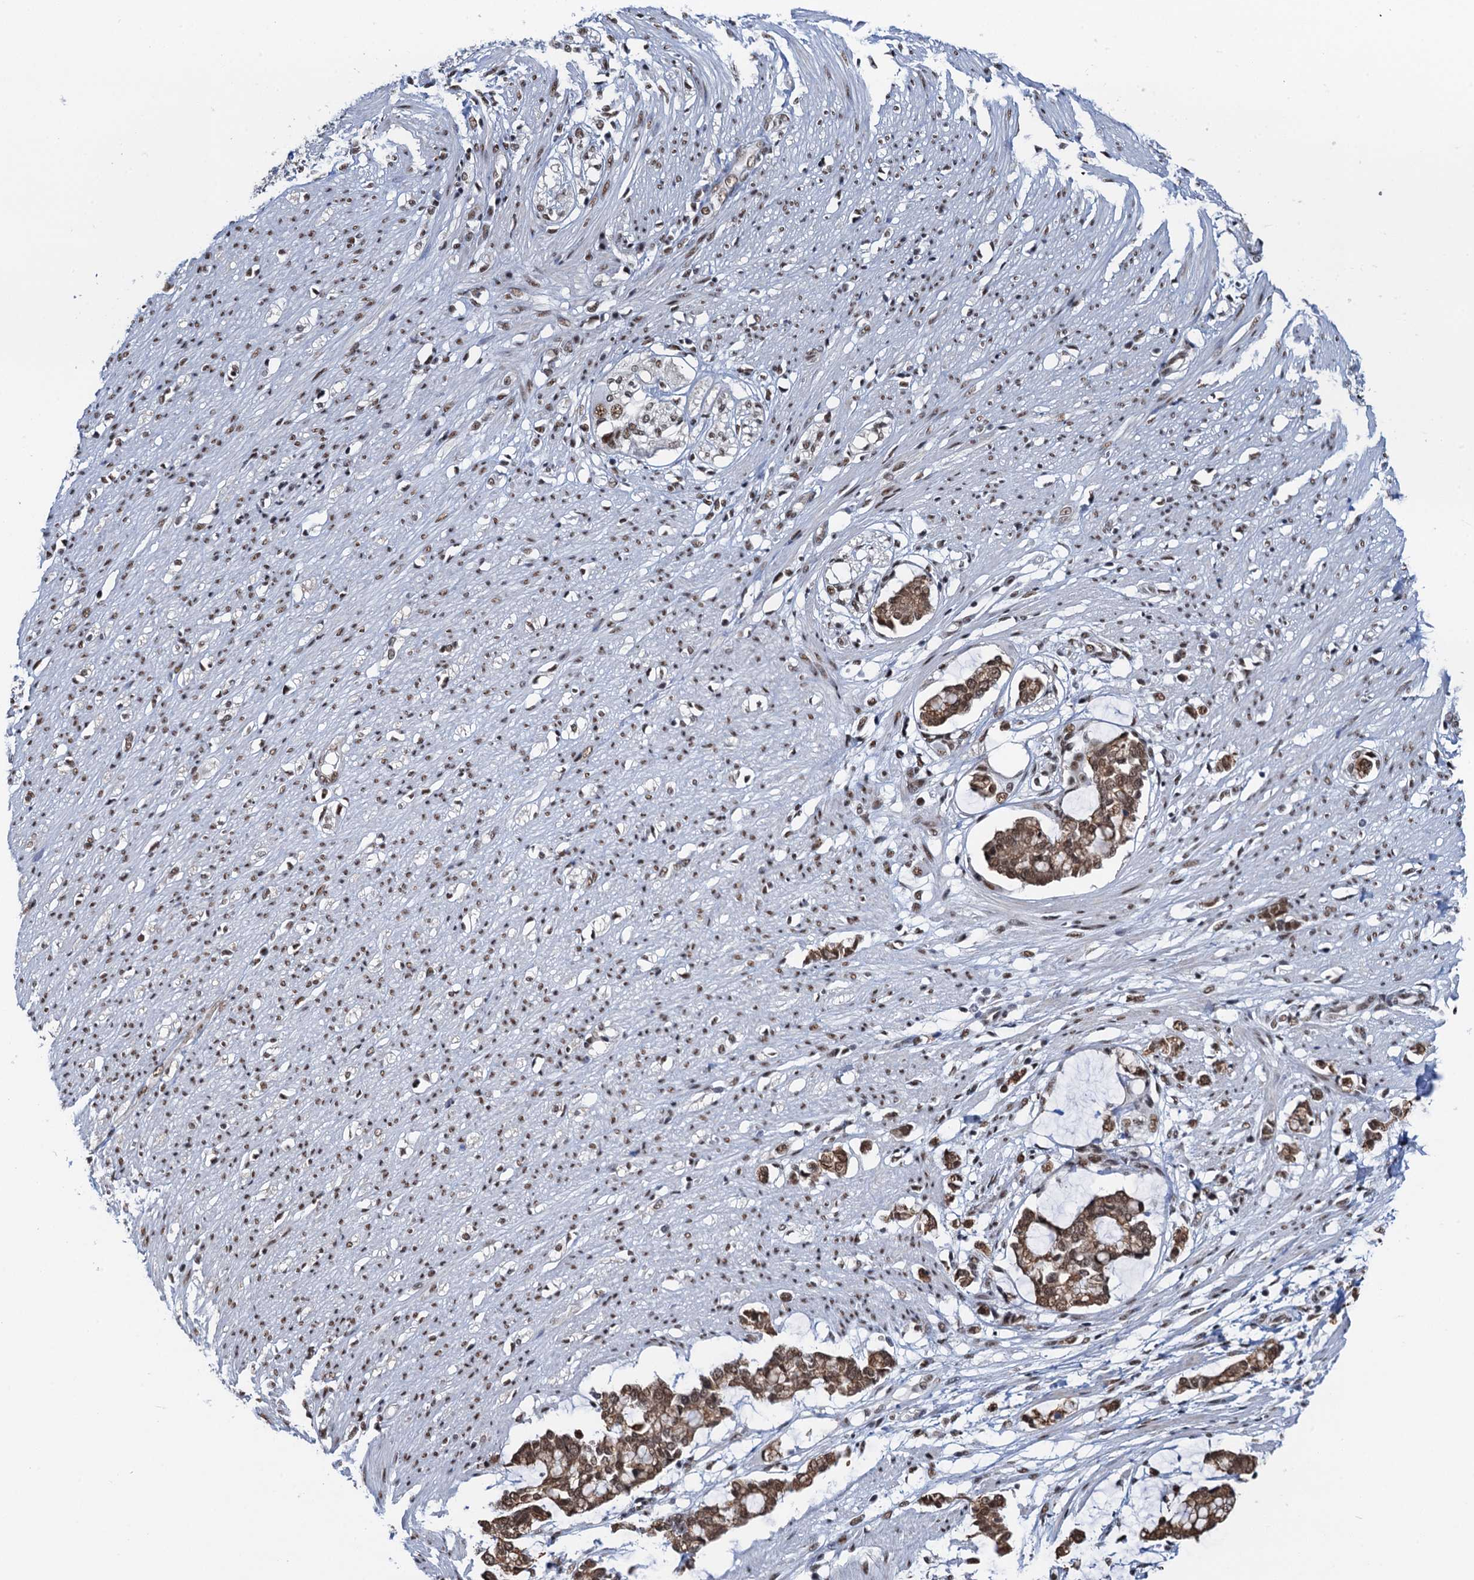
{"staining": {"intensity": "moderate", "quantity": ">75%", "location": "nuclear"}, "tissue": "smooth muscle", "cell_type": "Smooth muscle cells", "image_type": "normal", "snomed": [{"axis": "morphology", "description": "Normal tissue, NOS"}, {"axis": "morphology", "description": "Adenocarcinoma, NOS"}, {"axis": "topography", "description": "Colon"}, {"axis": "topography", "description": "Peripheral nerve tissue"}], "caption": "IHC micrograph of benign smooth muscle: human smooth muscle stained using immunohistochemistry reveals medium levels of moderate protein expression localized specifically in the nuclear of smooth muscle cells, appearing as a nuclear brown color.", "gene": "ZNF609", "patient": {"sex": "male", "age": 14}}